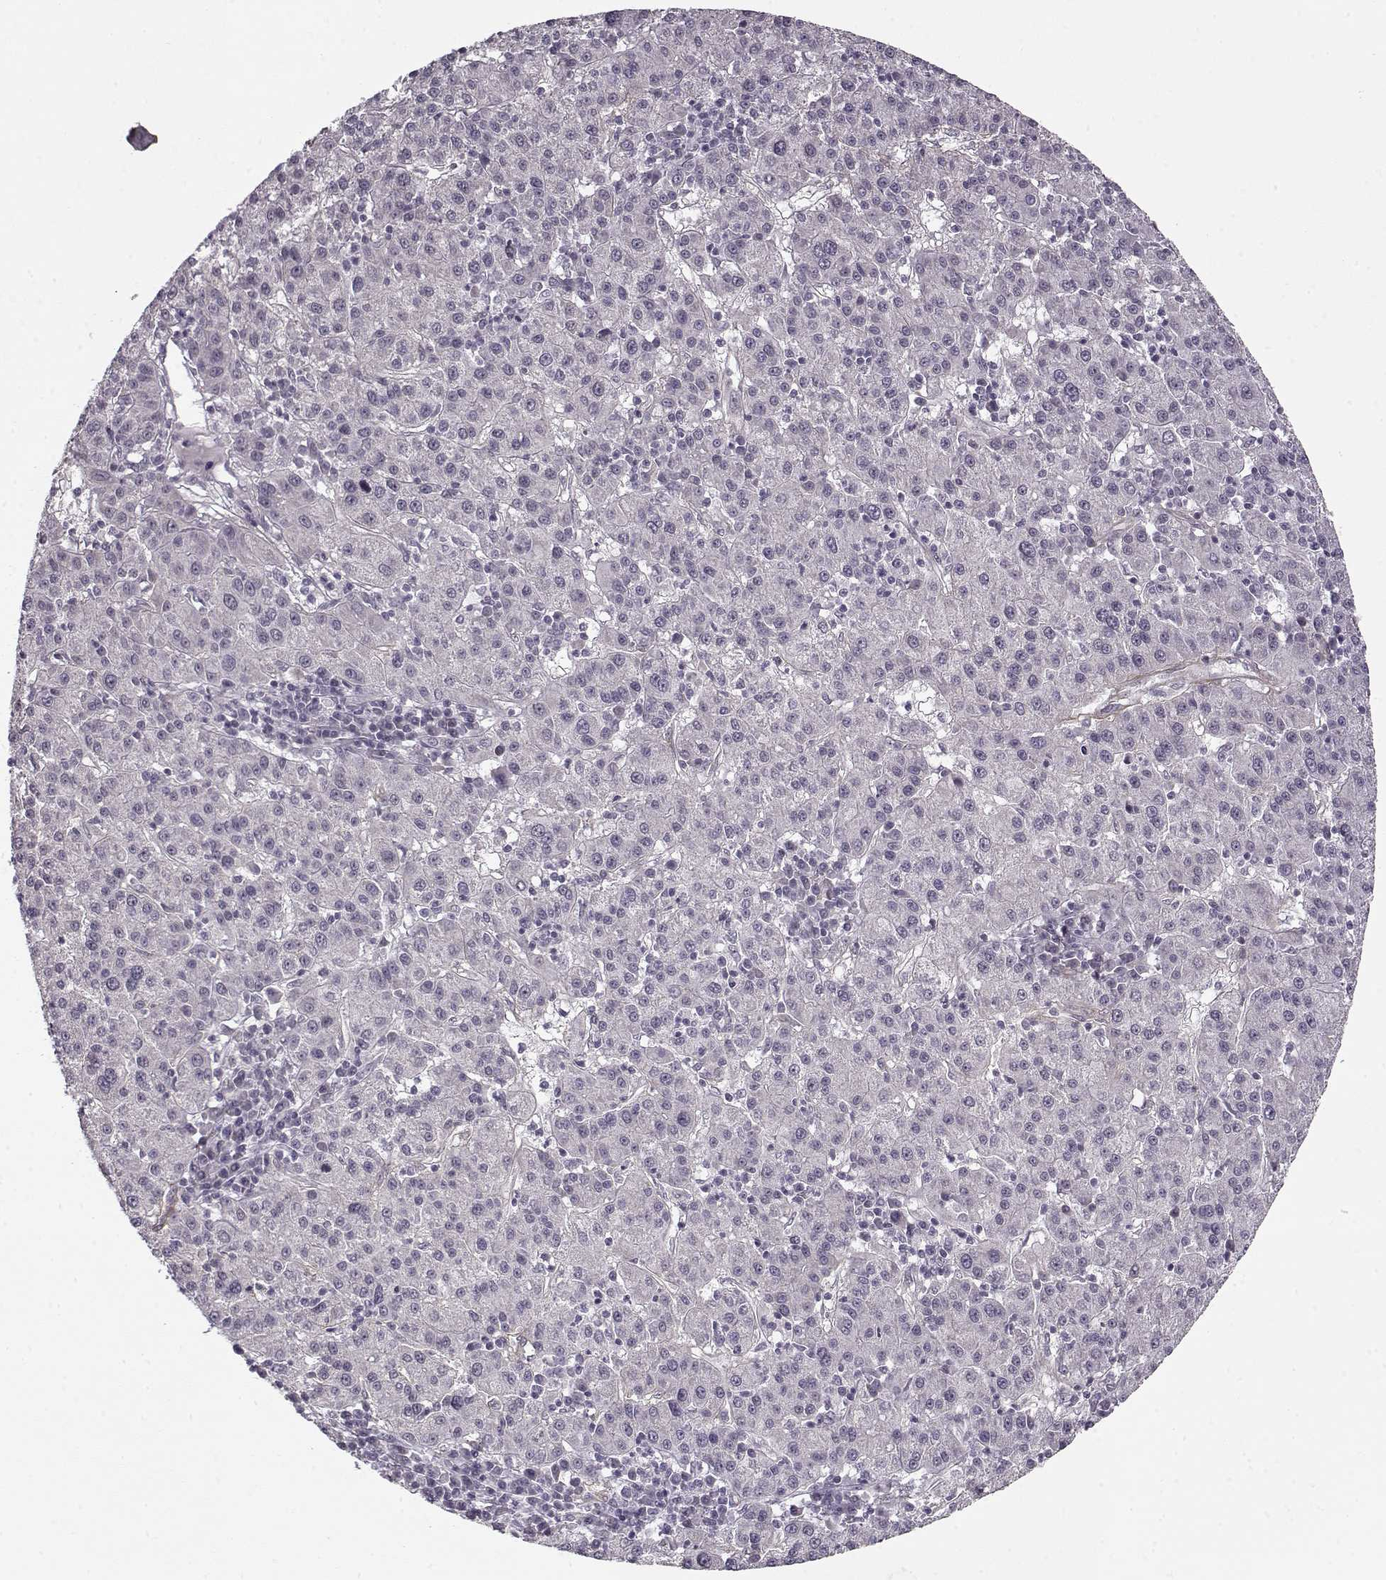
{"staining": {"intensity": "negative", "quantity": "none", "location": "none"}, "tissue": "liver cancer", "cell_type": "Tumor cells", "image_type": "cancer", "snomed": [{"axis": "morphology", "description": "Carcinoma, Hepatocellular, NOS"}, {"axis": "topography", "description": "Liver"}], "caption": "There is no significant staining in tumor cells of liver hepatocellular carcinoma.", "gene": "LAMB2", "patient": {"sex": "female", "age": 60}}